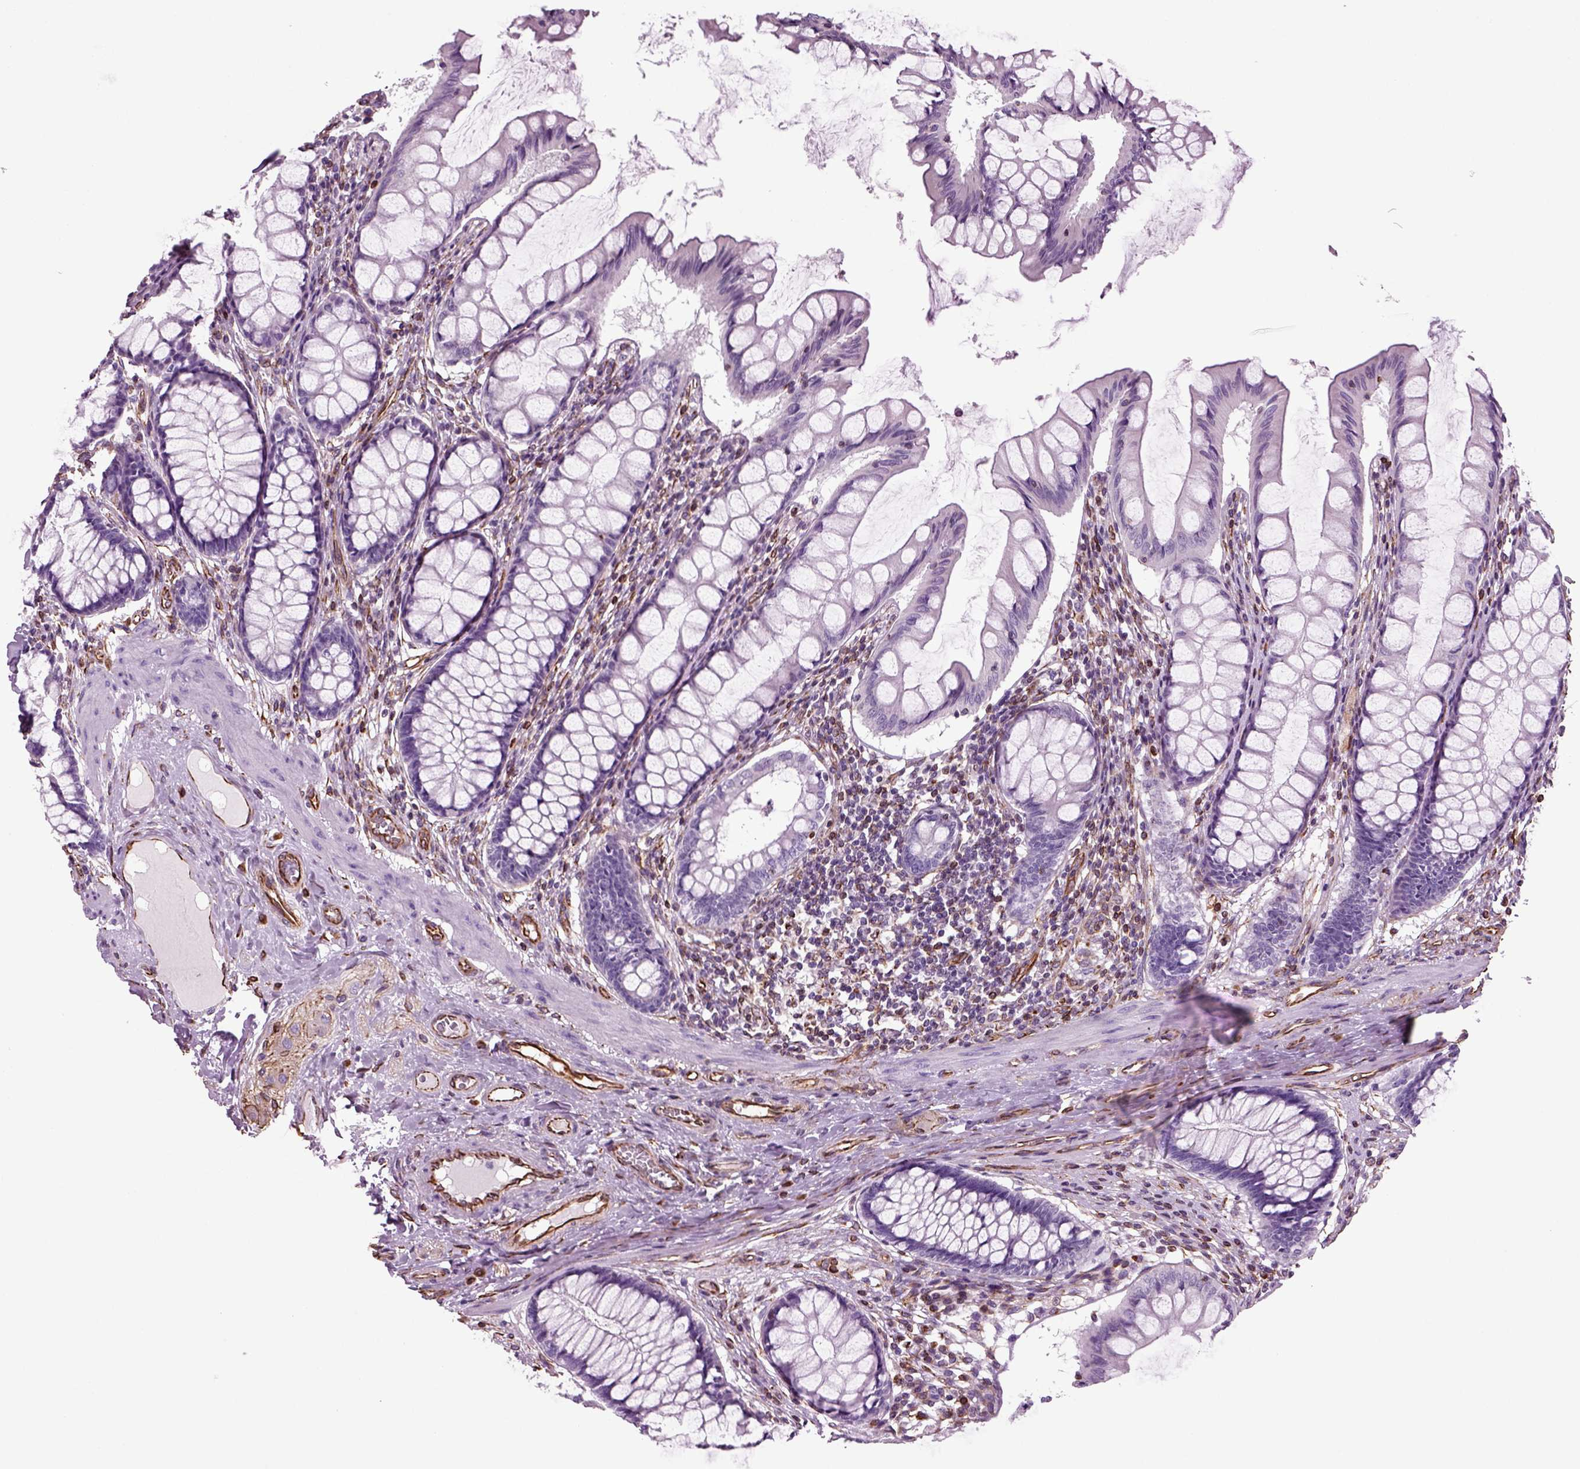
{"staining": {"intensity": "strong", "quantity": ">75%", "location": "cytoplasmic/membranous"}, "tissue": "colon", "cell_type": "Endothelial cells", "image_type": "normal", "snomed": [{"axis": "morphology", "description": "Normal tissue, NOS"}, {"axis": "topography", "description": "Colon"}], "caption": "Protein positivity by immunohistochemistry (IHC) reveals strong cytoplasmic/membranous staining in approximately >75% of endothelial cells in unremarkable colon. The staining is performed using DAB (3,3'-diaminobenzidine) brown chromogen to label protein expression. The nuclei are counter-stained blue using hematoxylin.", "gene": "ACER3", "patient": {"sex": "female", "age": 65}}